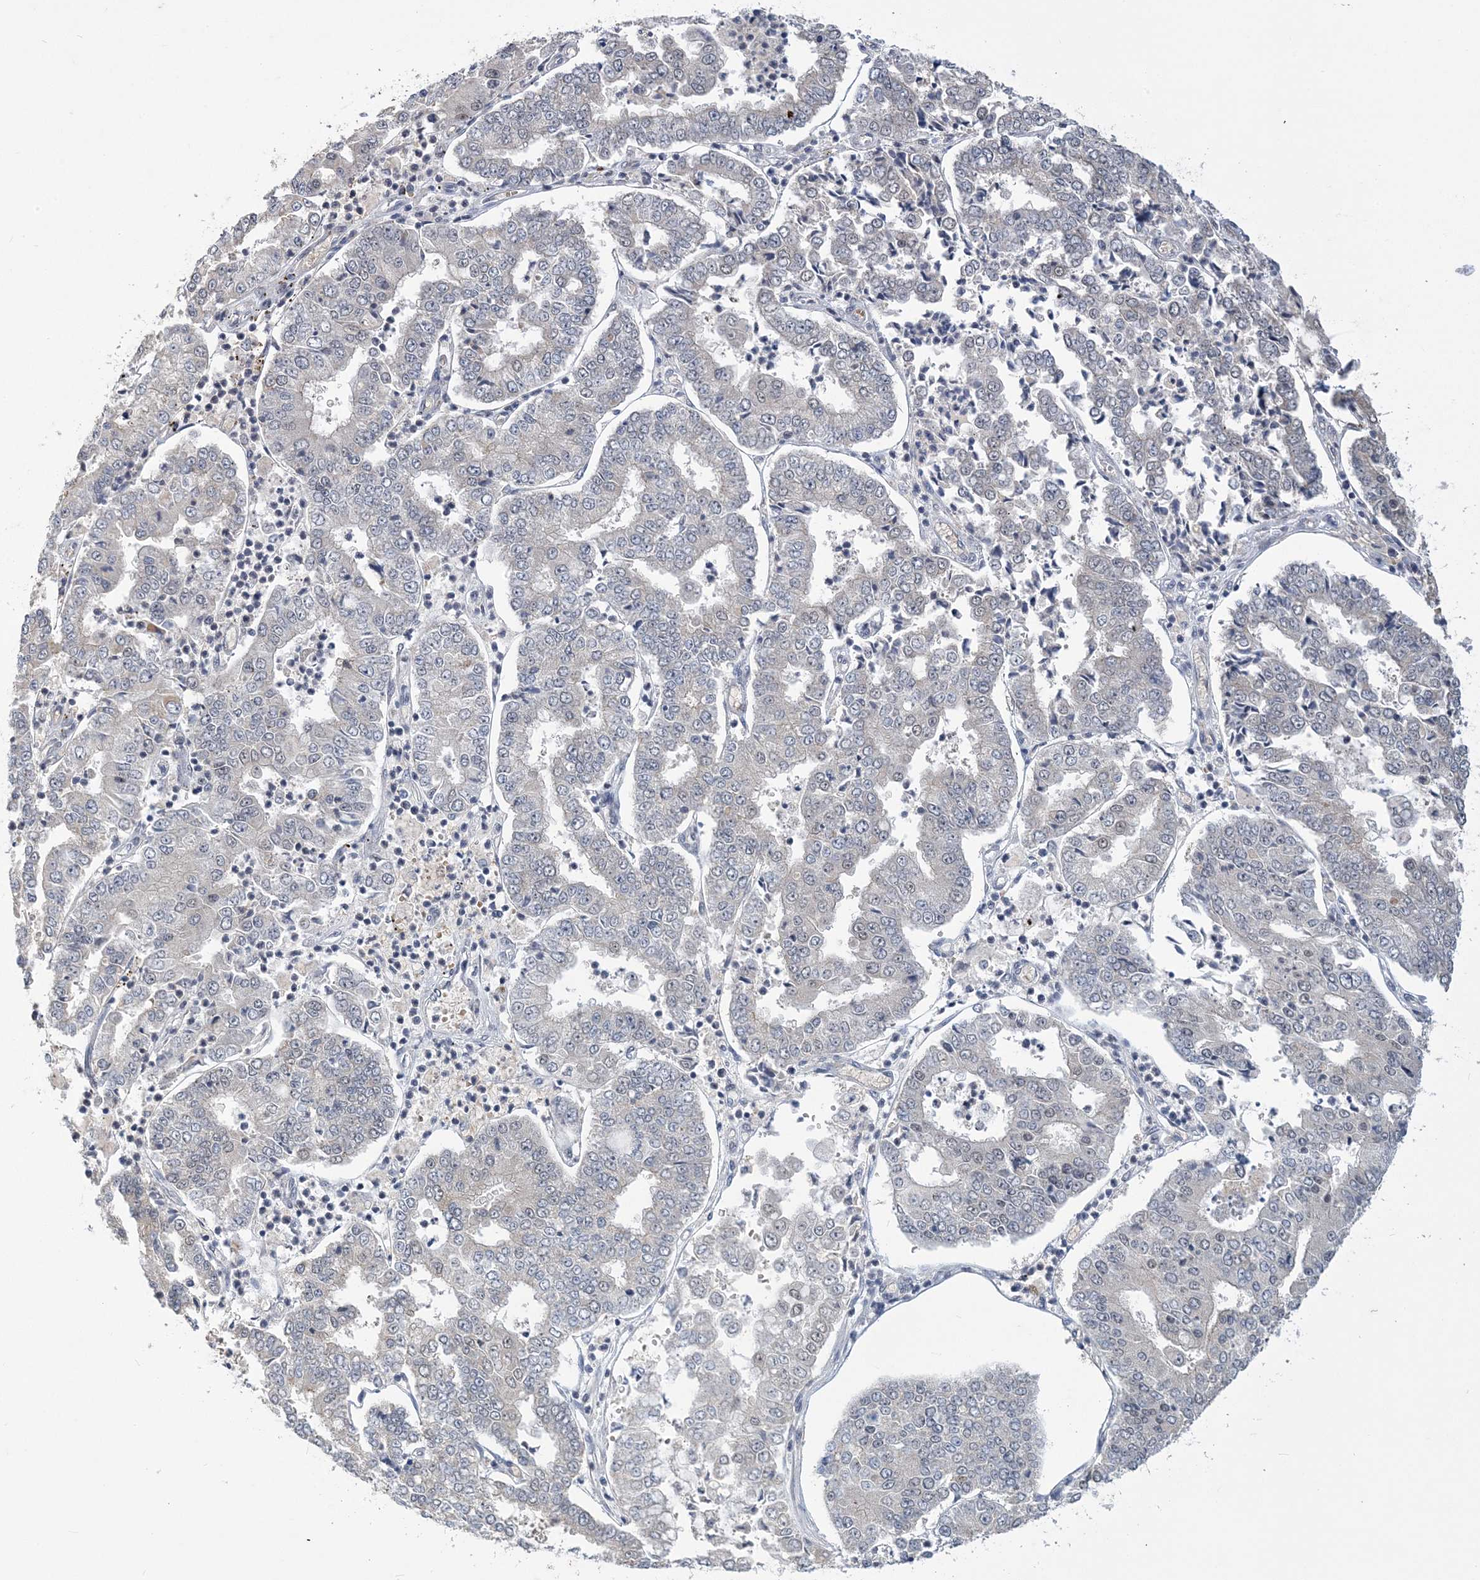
{"staining": {"intensity": "negative", "quantity": "none", "location": "none"}, "tissue": "stomach cancer", "cell_type": "Tumor cells", "image_type": "cancer", "snomed": [{"axis": "morphology", "description": "Adenocarcinoma, NOS"}, {"axis": "topography", "description": "Stomach"}], "caption": "This is an immunohistochemistry (IHC) image of human stomach cancer. There is no staining in tumor cells.", "gene": "ZBTB7A", "patient": {"sex": "male", "age": 76}}